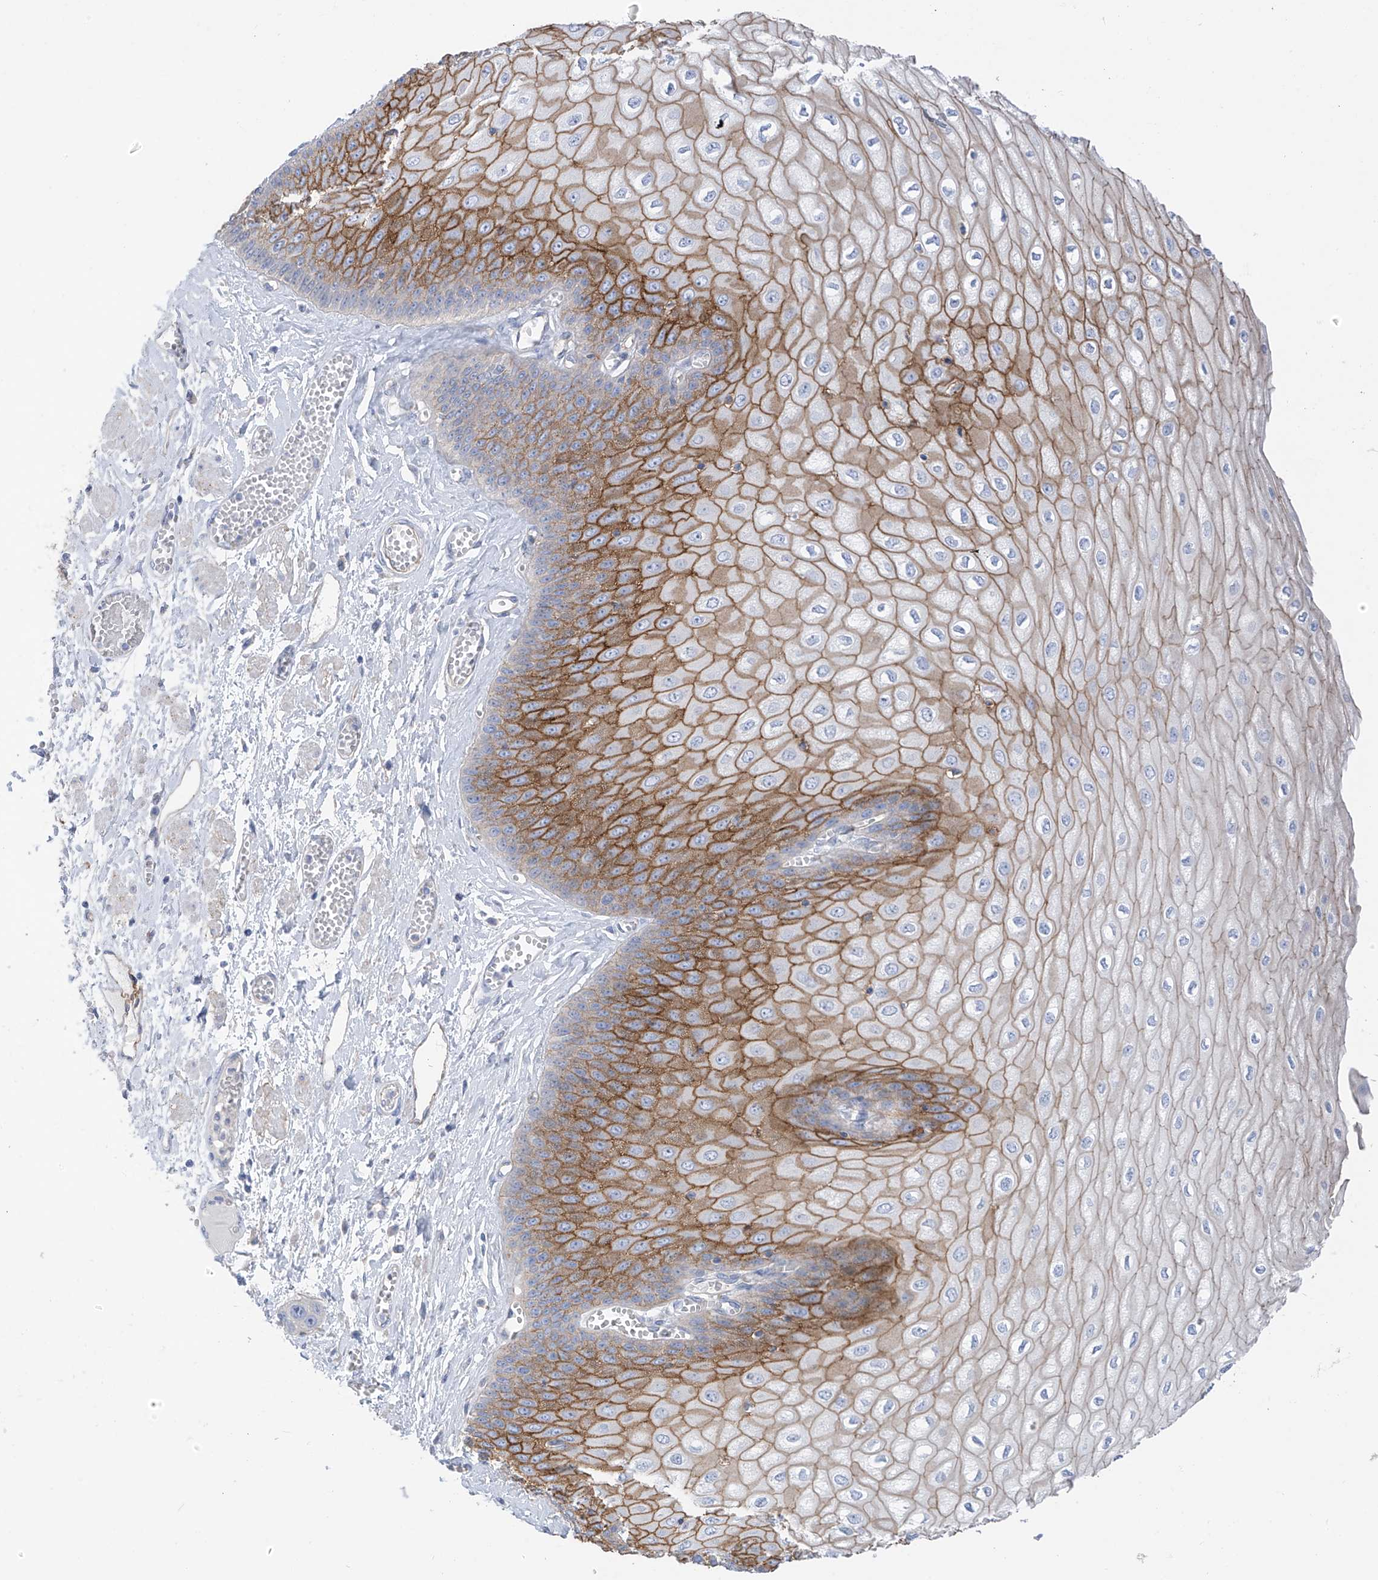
{"staining": {"intensity": "strong", "quantity": "25%-75%", "location": "cytoplasmic/membranous"}, "tissue": "esophagus", "cell_type": "Squamous epithelial cells", "image_type": "normal", "snomed": [{"axis": "morphology", "description": "Normal tissue, NOS"}, {"axis": "topography", "description": "Esophagus"}], "caption": "This is a photomicrograph of immunohistochemistry staining of unremarkable esophagus, which shows strong expression in the cytoplasmic/membranous of squamous epithelial cells.", "gene": "ITGA9", "patient": {"sex": "male", "age": 60}}